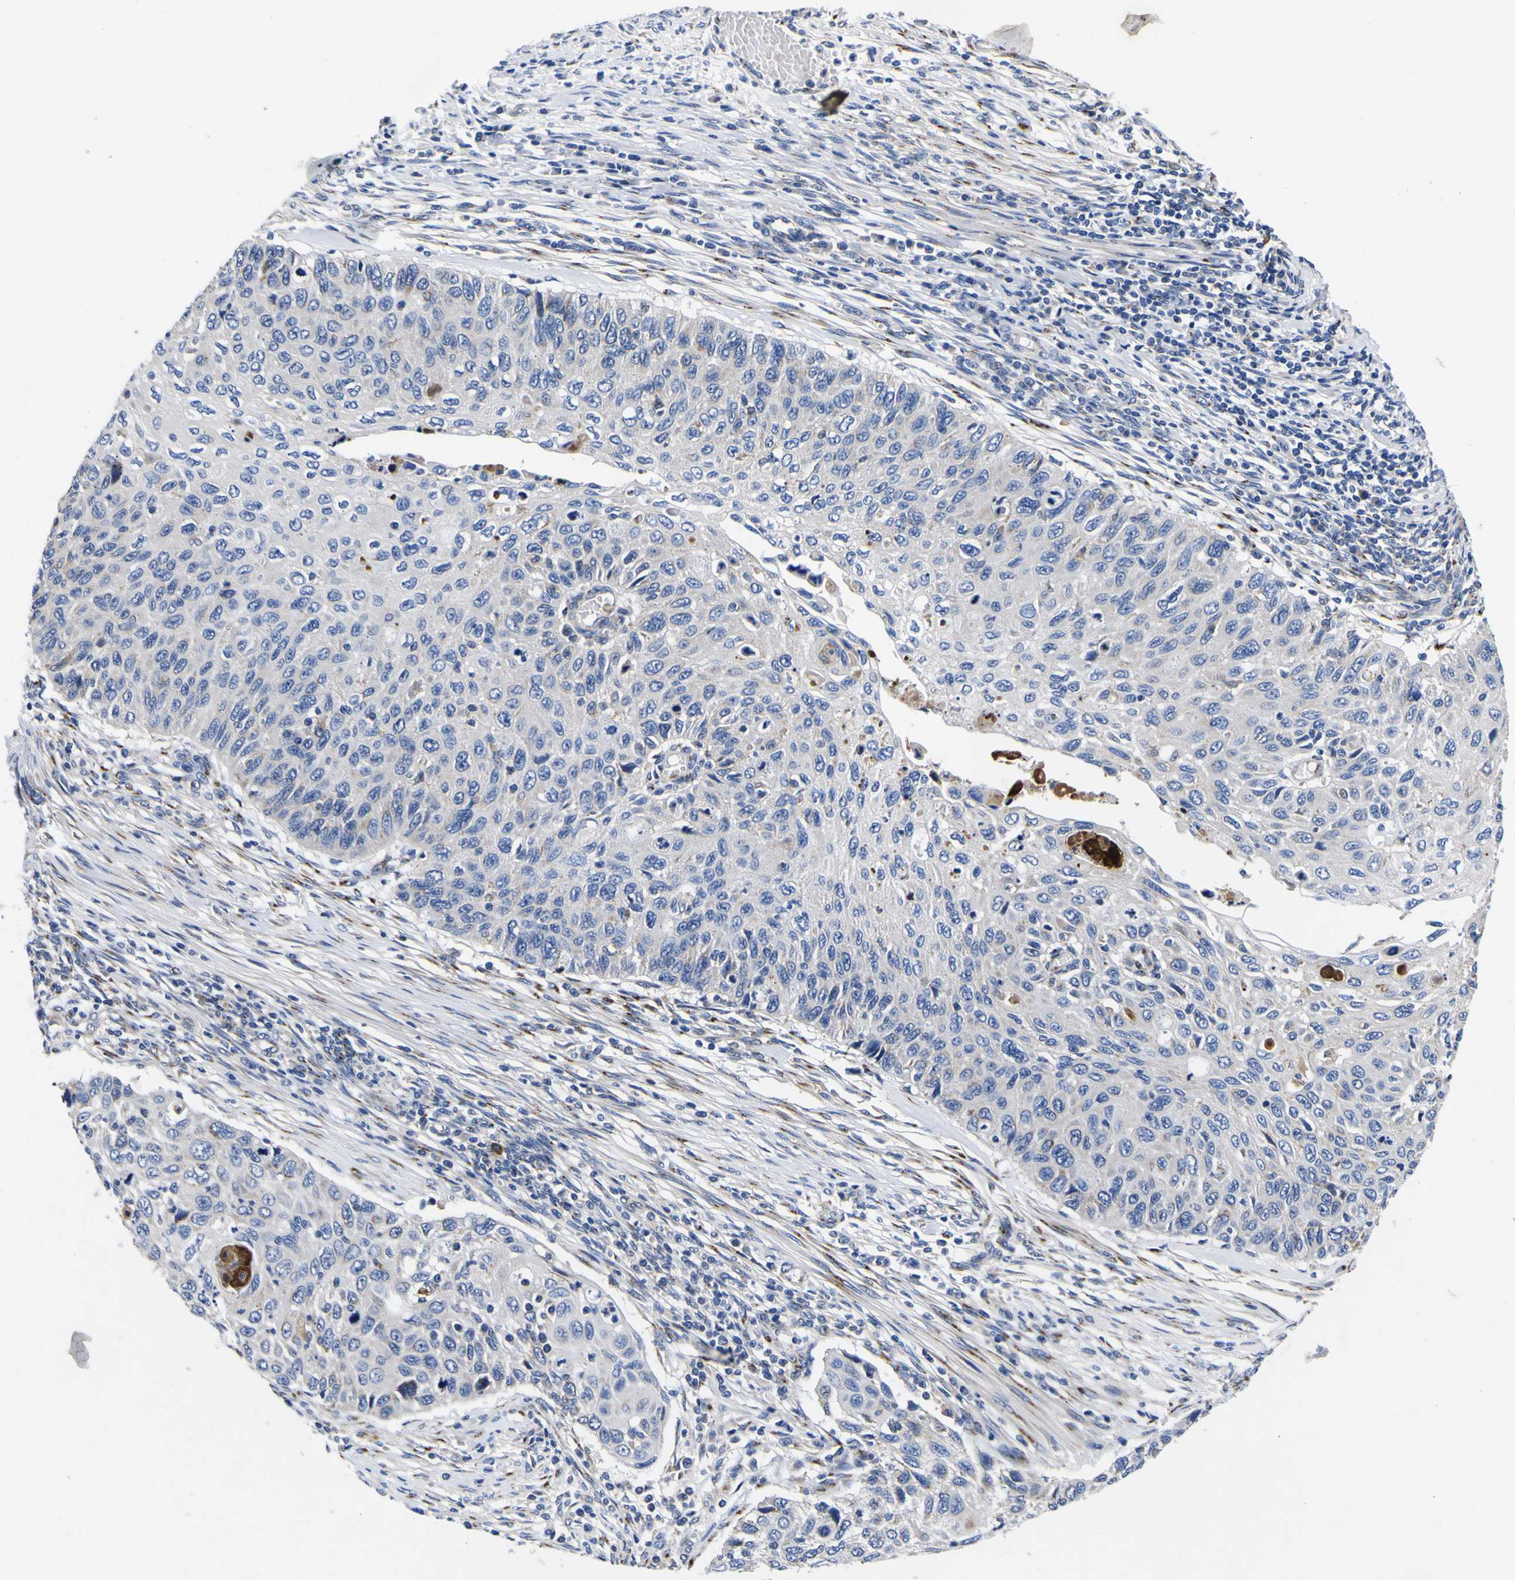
{"staining": {"intensity": "moderate", "quantity": "<25%", "location": "cytoplasmic/membranous"}, "tissue": "cervical cancer", "cell_type": "Tumor cells", "image_type": "cancer", "snomed": [{"axis": "morphology", "description": "Squamous cell carcinoma, NOS"}, {"axis": "topography", "description": "Cervix"}], "caption": "Tumor cells exhibit low levels of moderate cytoplasmic/membranous positivity in about <25% of cells in human squamous cell carcinoma (cervical).", "gene": "COA1", "patient": {"sex": "female", "age": 70}}